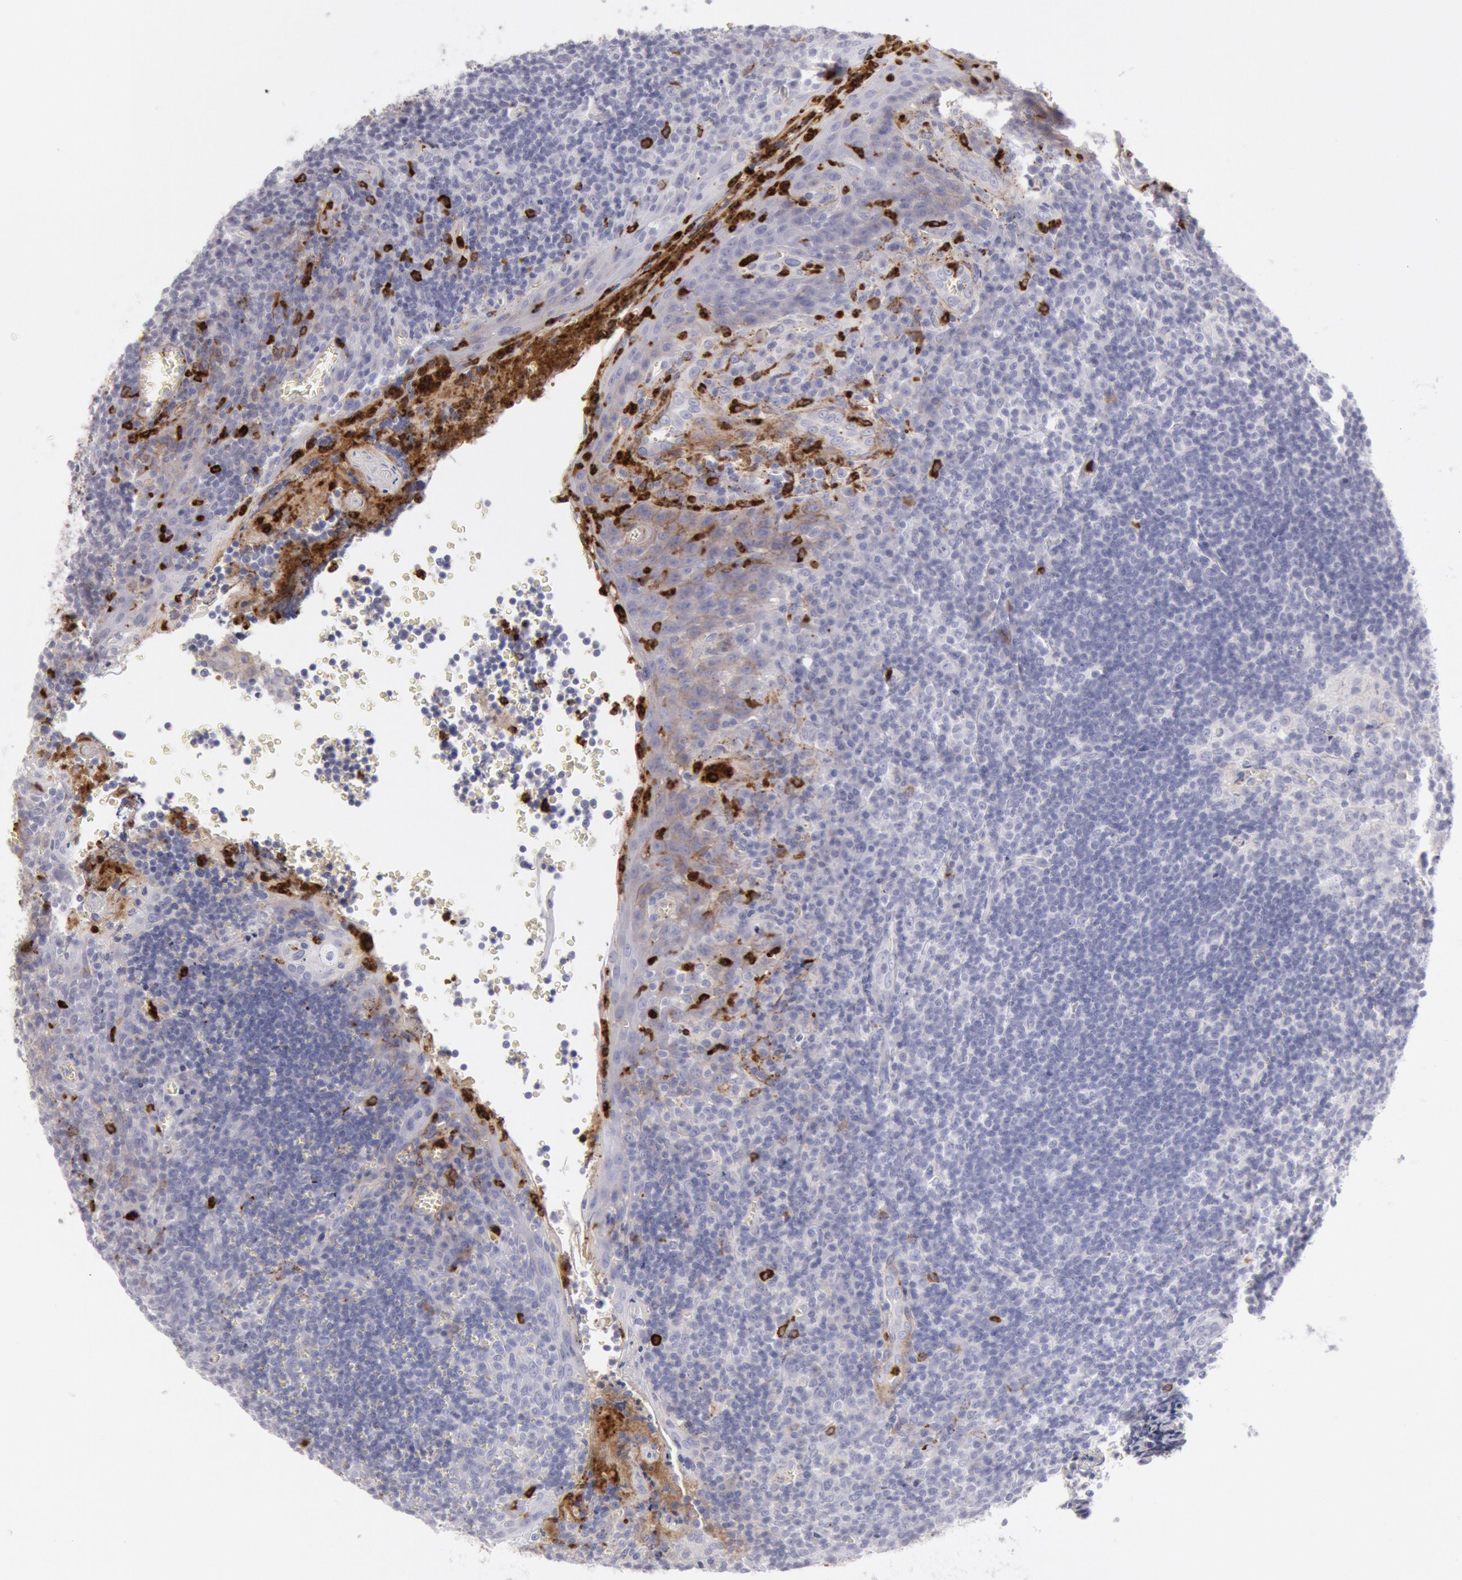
{"staining": {"intensity": "negative", "quantity": "none", "location": "none"}, "tissue": "tonsil", "cell_type": "Germinal center cells", "image_type": "normal", "snomed": [{"axis": "morphology", "description": "Normal tissue, NOS"}, {"axis": "topography", "description": "Tonsil"}], "caption": "High power microscopy histopathology image of an immunohistochemistry (IHC) image of normal tonsil, revealing no significant positivity in germinal center cells. (Immunohistochemistry, brightfield microscopy, high magnification).", "gene": "FCN1", "patient": {"sex": "male", "age": 20}}